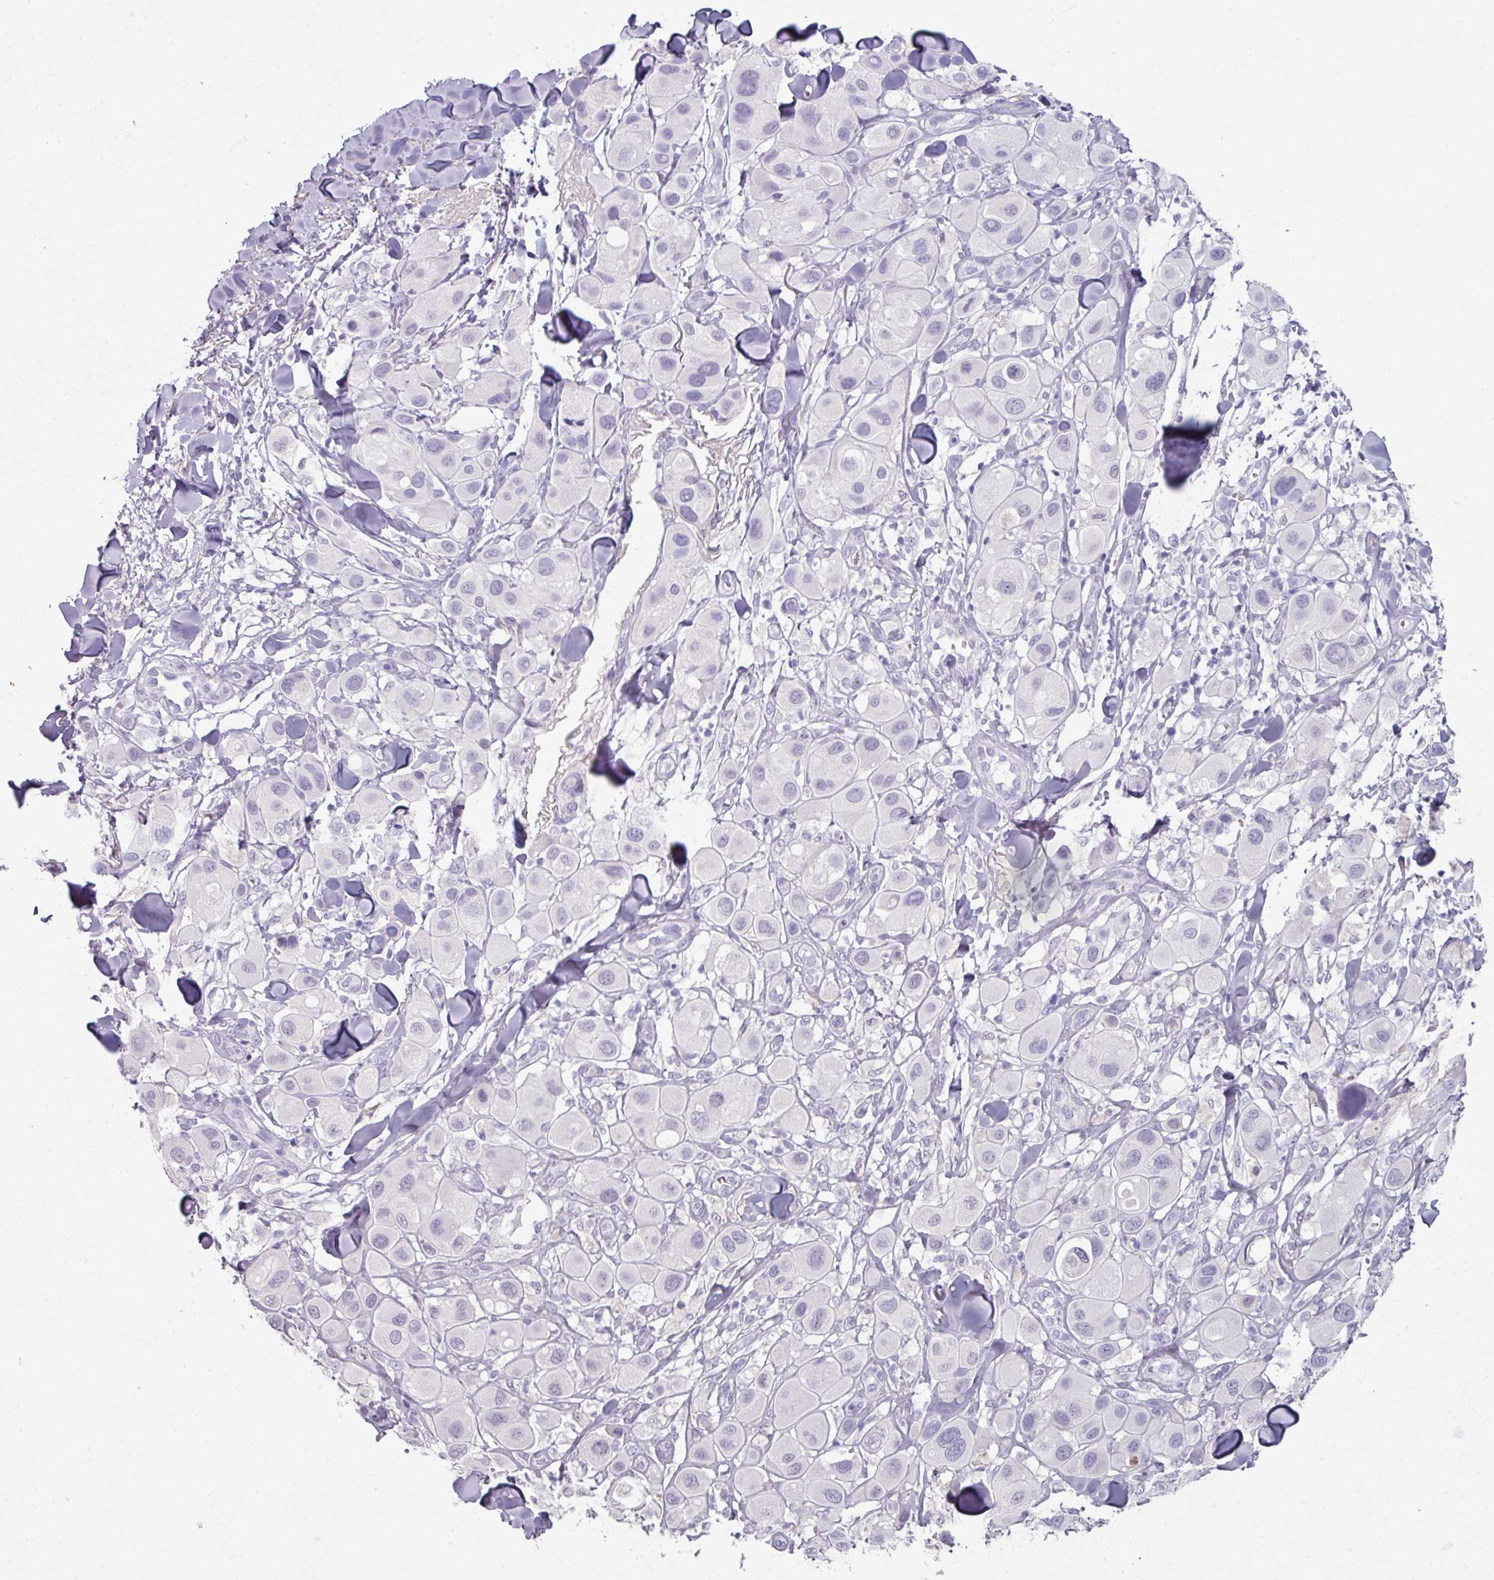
{"staining": {"intensity": "negative", "quantity": "none", "location": "none"}, "tissue": "melanoma", "cell_type": "Tumor cells", "image_type": "cancer", "snomed": [{"axis": "morphology", "description": "Malignant melanoma, Metastatic site"}, {"axis": "topography", "description": "Skin"}], "caption": "A micrograph of malignant melanoma (metastatic site) stained for a protein shows no brown staining in tumor cells.", "gene": "ARG1", "patient": {"sex": "male", "age": 41}}